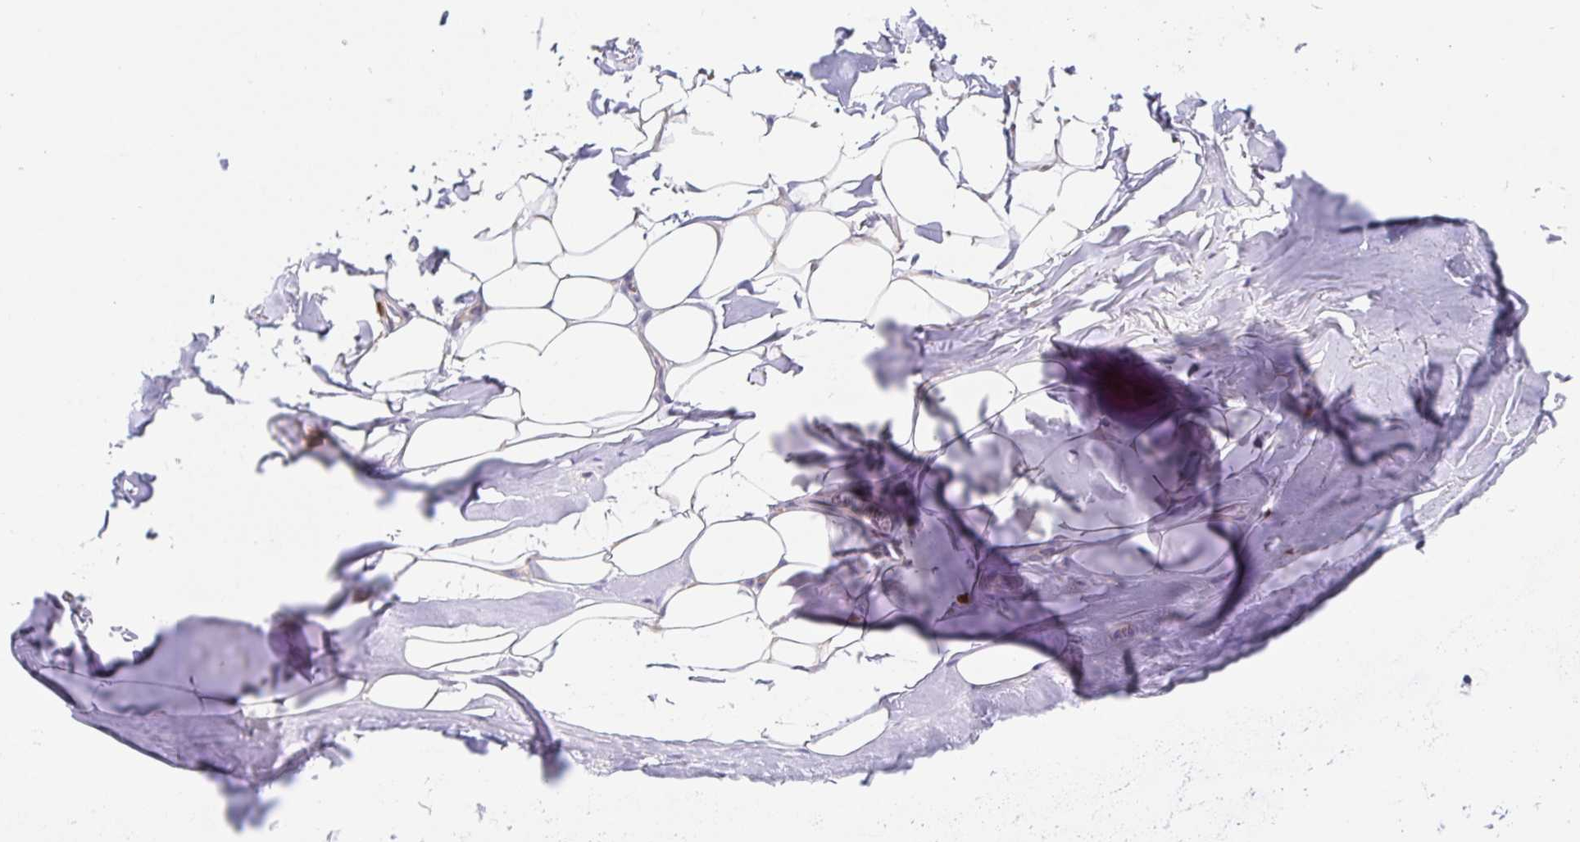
{"staining": {"intensity": "negative", "quantity": "none", "location": "none"}, "tissue": "adipose tissue", "cell_type": "Adipocytes", "image_type": "normal", "snomed": [{"axis": "morphology", "description": "Normal tissue, NOS"}, {"axis": "topography", "description": "Cartilage tissue"}, {"axis": "topography", "description": "Bronchus"}, {"axis": "topography", "description": "Peripheral nerve tissue"}], "caption": "Immunohistochemical staining of normal human adipose tissue reveals no significant positivity in adipocytes. (Immunohistochemistry (ihc), brightfield microscopy, high magnification).", "gene": "PDPK1", "patient": {"sex": "male", "age": 67}}